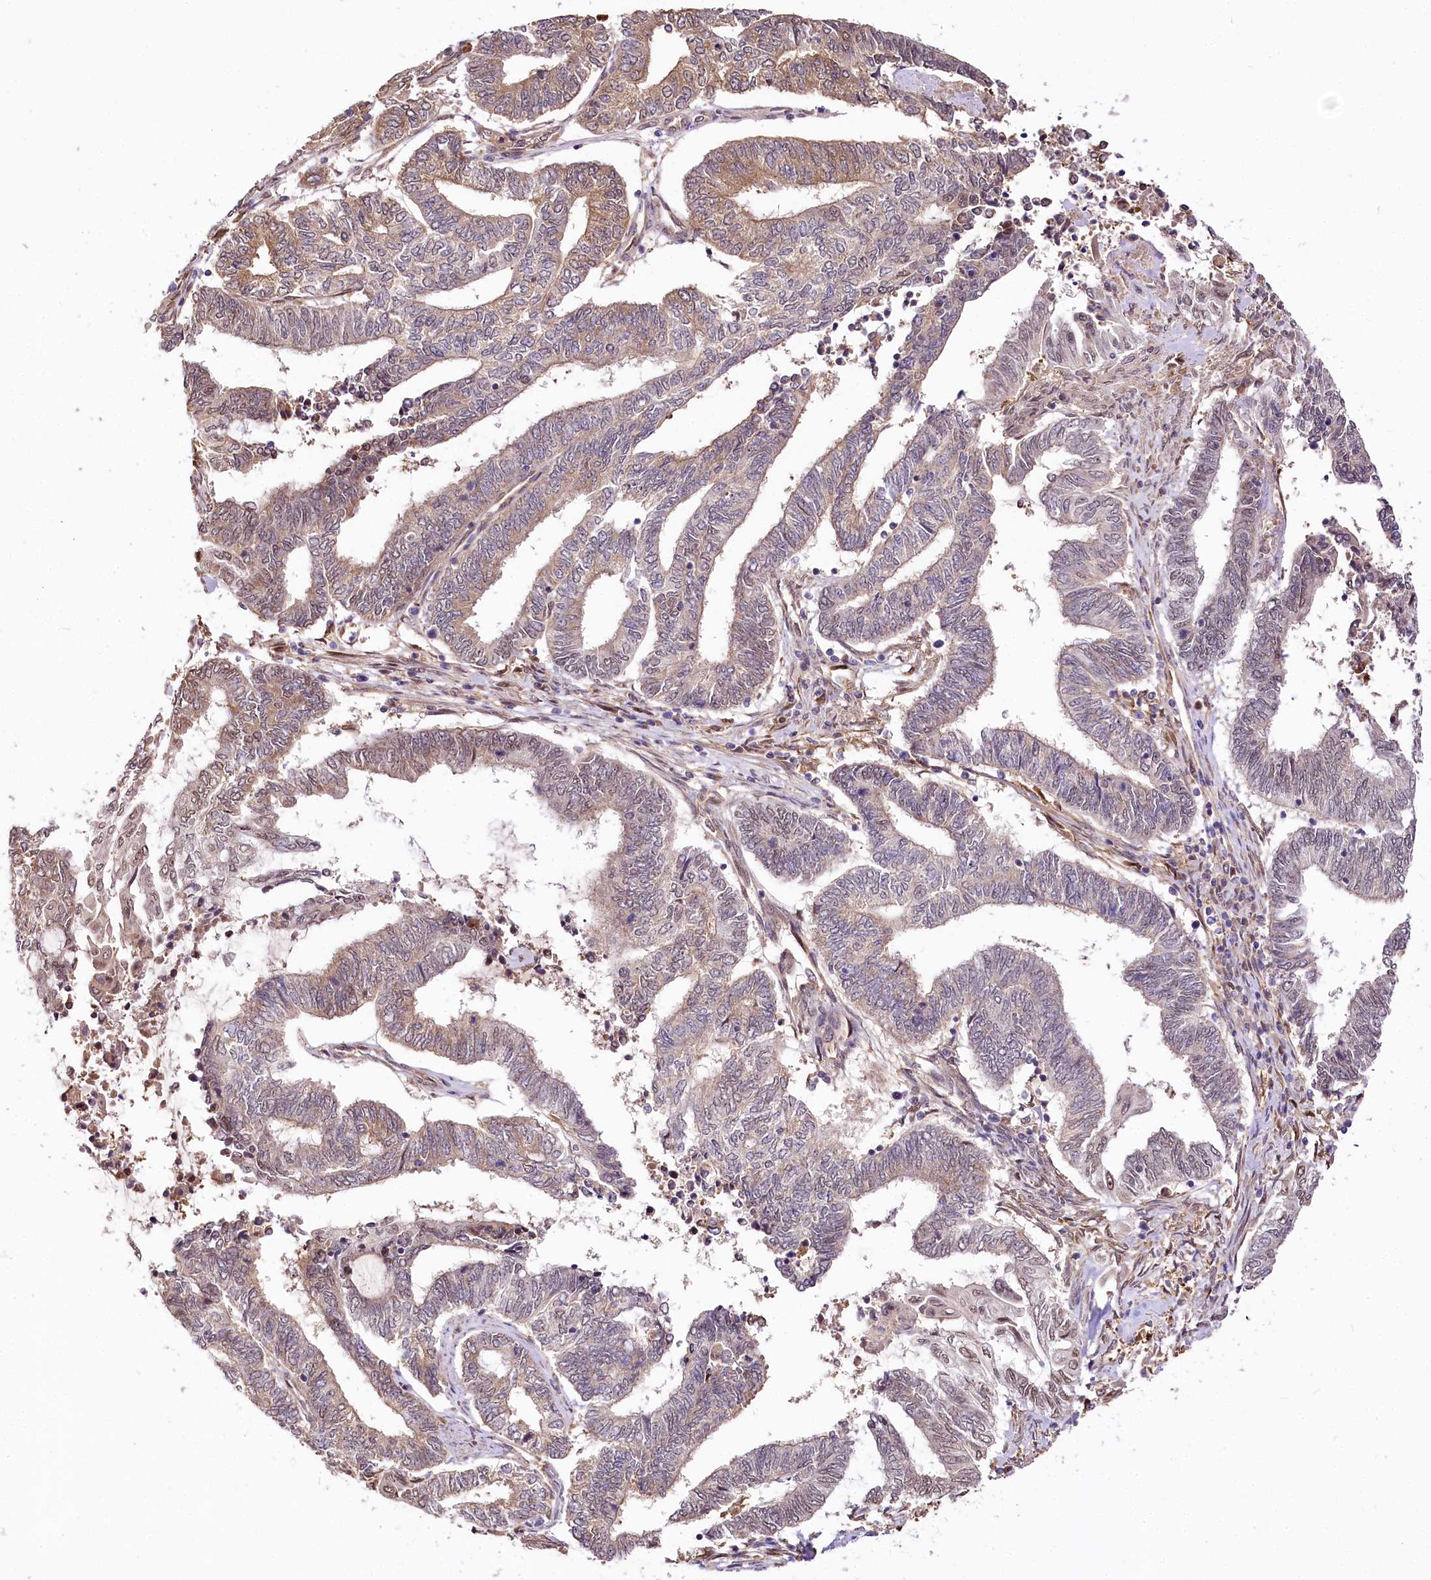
{"staining": {"intensity": "moderate", "quantity": "<25%", "location": "cytoplasmic/membranous"}, "tissue": "endometrial cancer", "cell_type": "Tumor cells", "image_type": "cancer", "snomed": [{"axis": "morphology", "description": "Adenocarcinoma, NOS"}, {"axis": "topography", "description": "Uterus"}, {"axis": "topography", "description": "Endometrium"}], "caption": "Protein expression analysis of endometrial cancer exhibits moderate cytoplasmic/membranous staining in approximately <25% of tumor cells.", "gene": "GNL3L", "patient": {"sex": "female", "age": 70}}